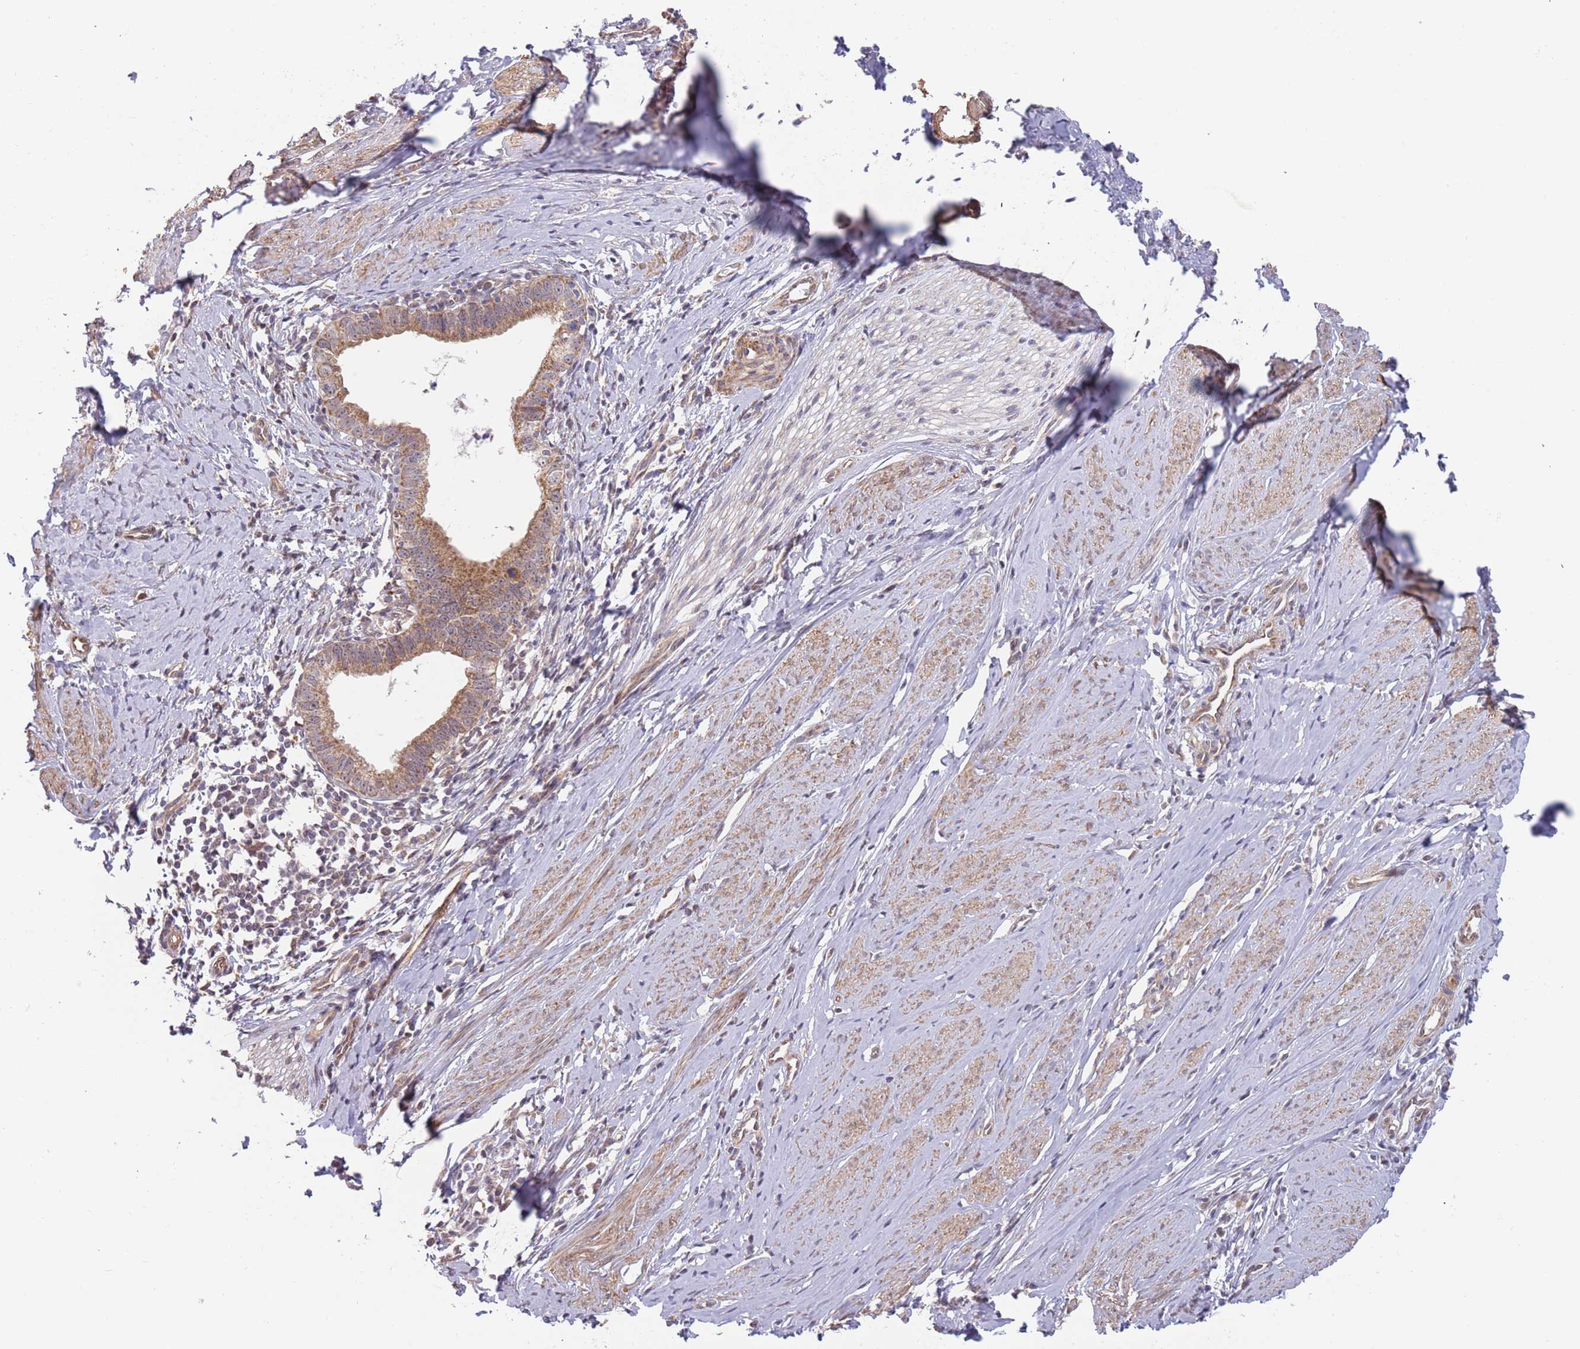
{"staining": {"intensity": "moderate", "quantity": ">75%", "location": "cytoplasmic/membranous"}, "tissue": "cervical cancer", "cell_type": "Tumor cells", "image_type": "cancer", "snomed": [{"axis": "morphology", "description": "Adenocarcinoma, NOS"}, {"axis": "topography", "description": "Cervix"}], "caption": "High-power microscopy captured an immunohistochemistry micrograph of cervical adenocarcinoma, revealing moderate cytoplasmic/membranous expression in about >75% of tumor cells.", "gene": "UQCC3", "patient": {"sex": "female", "age": 36}}